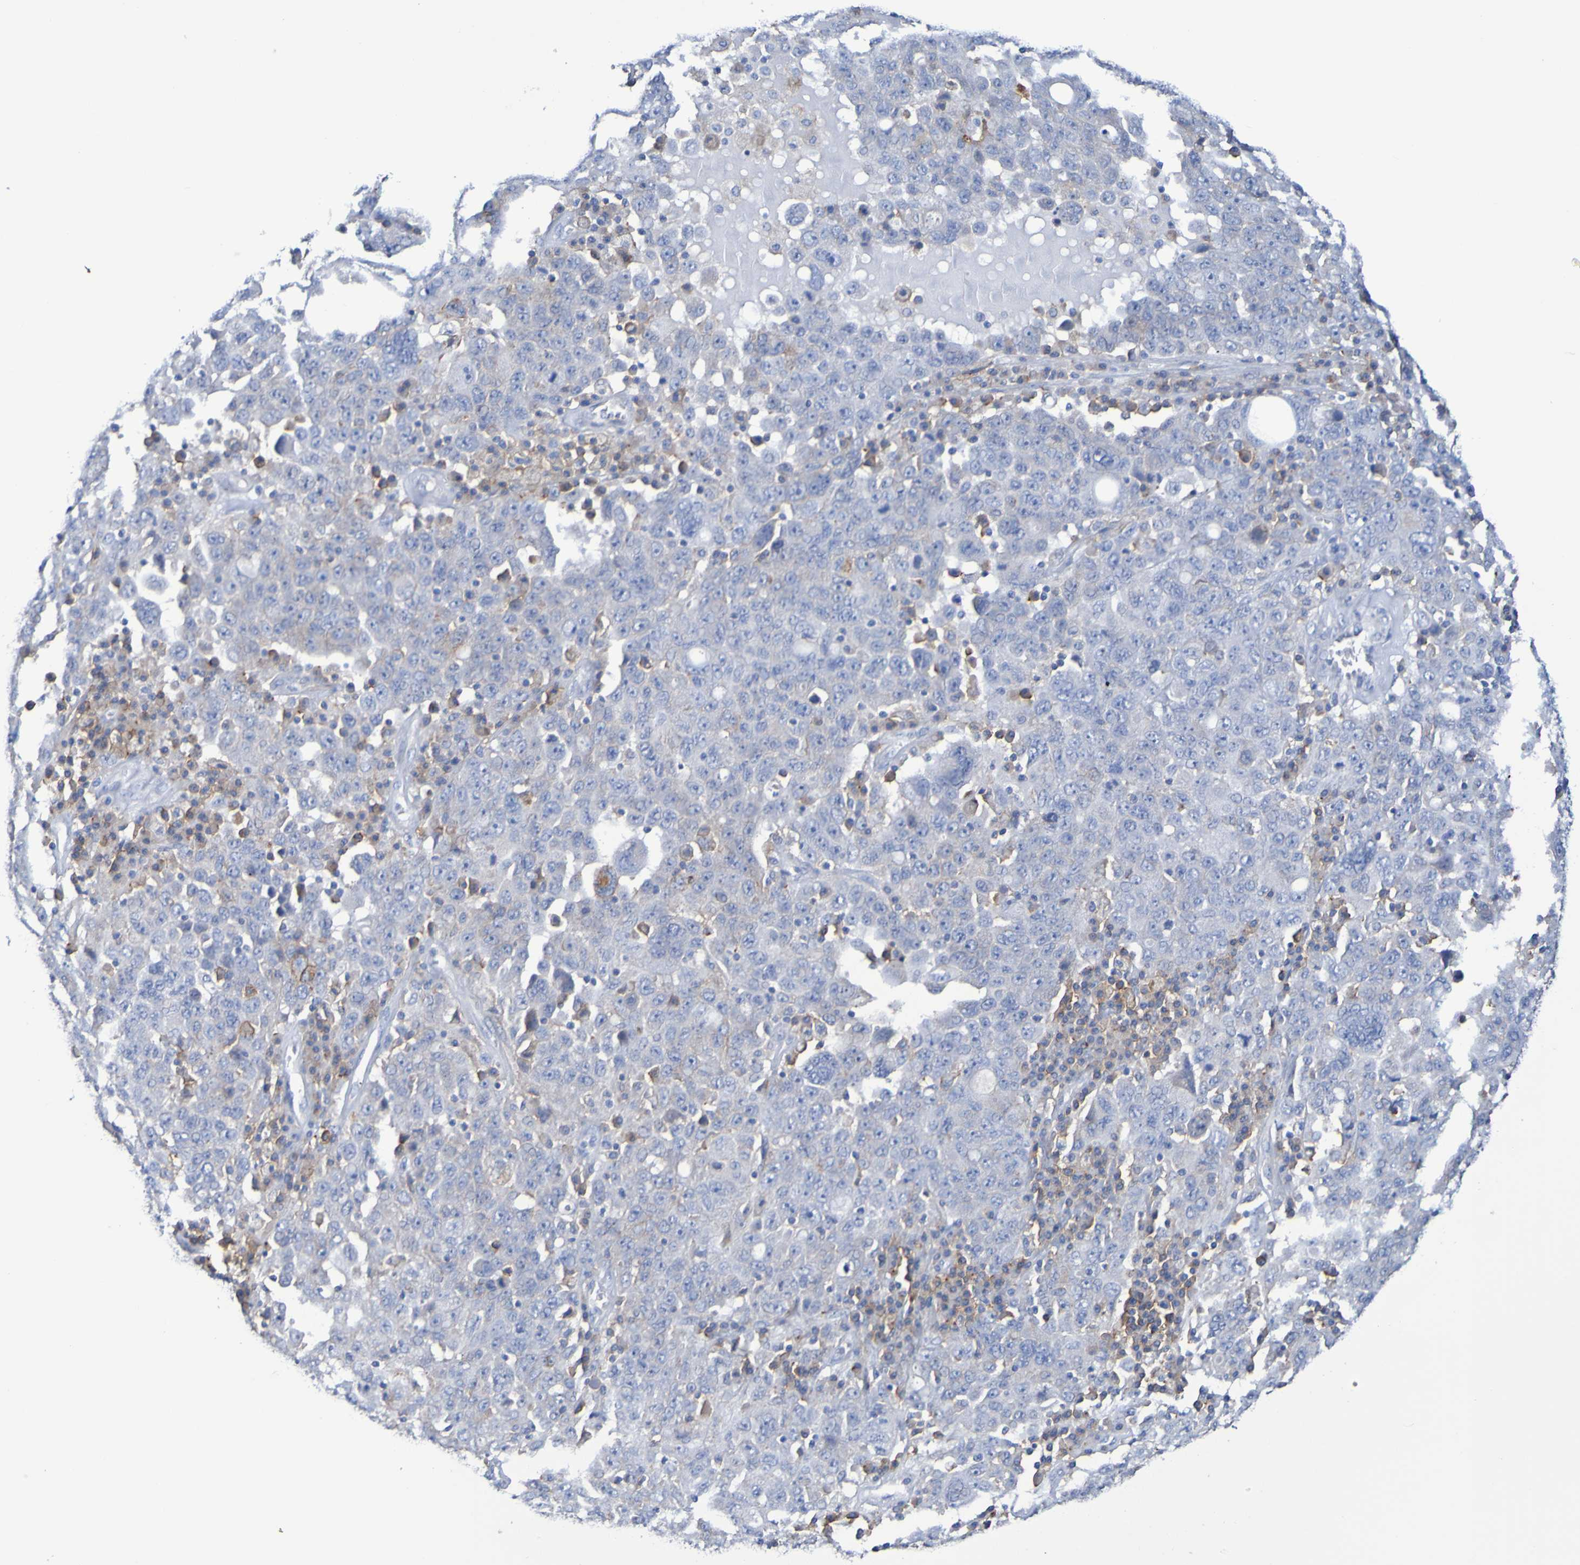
{"staining": {"intensity": "moderate", "quantity": "<25%", "location": "cytoplasmic/membranous"}, "tissue": "ovarian cancer", "cell_type": "Tumor cells", "image_type": "cancer", "snomed": [{"axis": "morphology", "description": "Carcinoma, endometroid"}, {"axis": "topography", "description": "Ovary"}], "caption": "Endometroid carcinoma (ovarian) stained with a protein marker shows moderate staining in tumor cells.", "gene": "SLC3A2", "patient": {"sex": "female", "age": 62}}